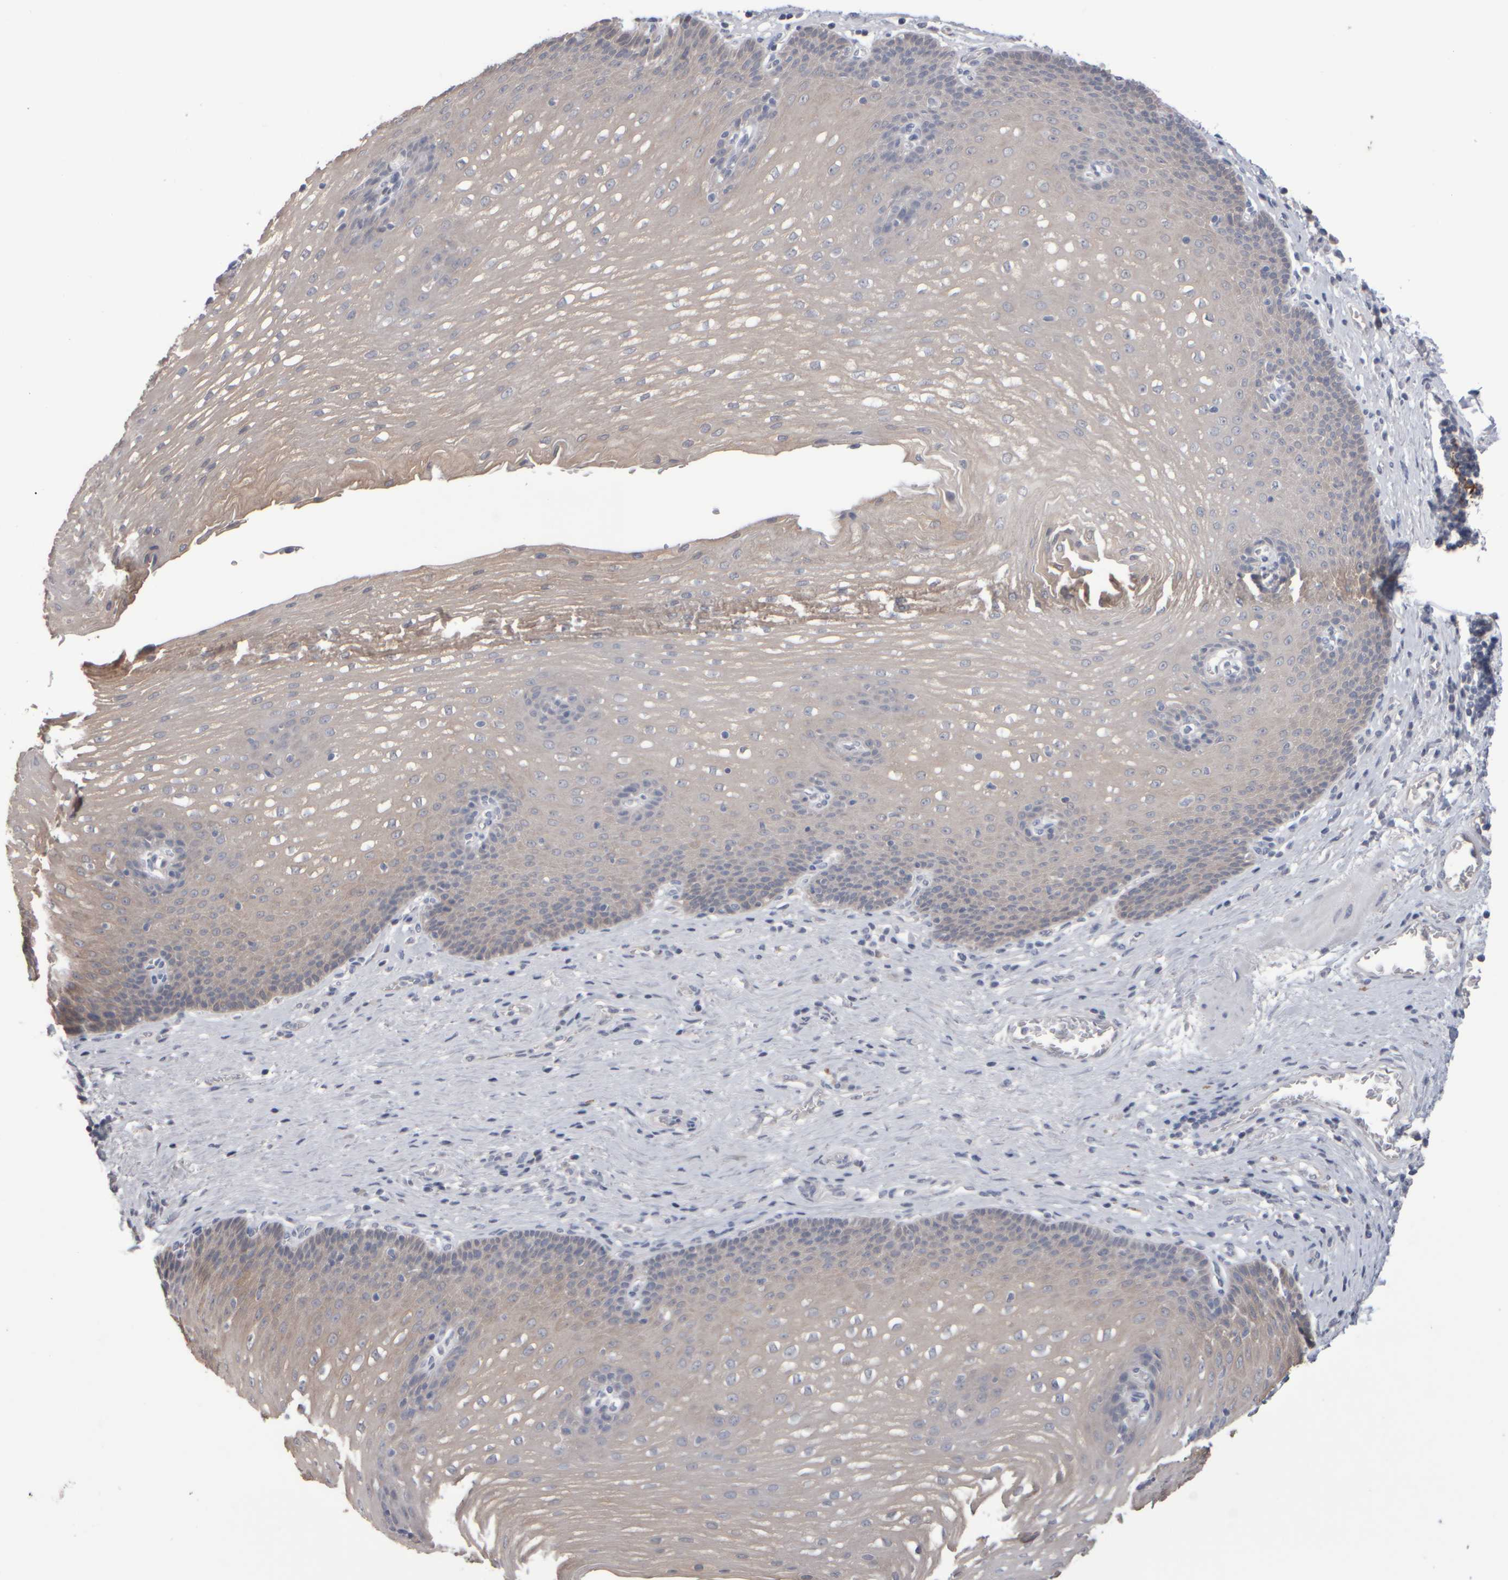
{"staining": {"intensity": "weak", "quantity": "25%-75%", "location": "cytoplasmic/membranous"}, "tissue": "esophagus", "cell_type": "Squamous epithelial cells", "image_type": "normal", "snomed": [{"axis": "morphology", "description": "Normal tissue, NOS"}, {"axis": "topography", "description": "Esophagus"}], "caption": "Immunohistochemistry image of benign esophagus: esophagus stained using immunohistochemistry reveals low levels of weak protein expression localized specifically in the cytoplasmic/membranous of squamous epithelial cells, appearing as a cytoplasmic/membranous brown color.", "gene": "EPHX2", "patient": {"sex": "male", "age": 48}}